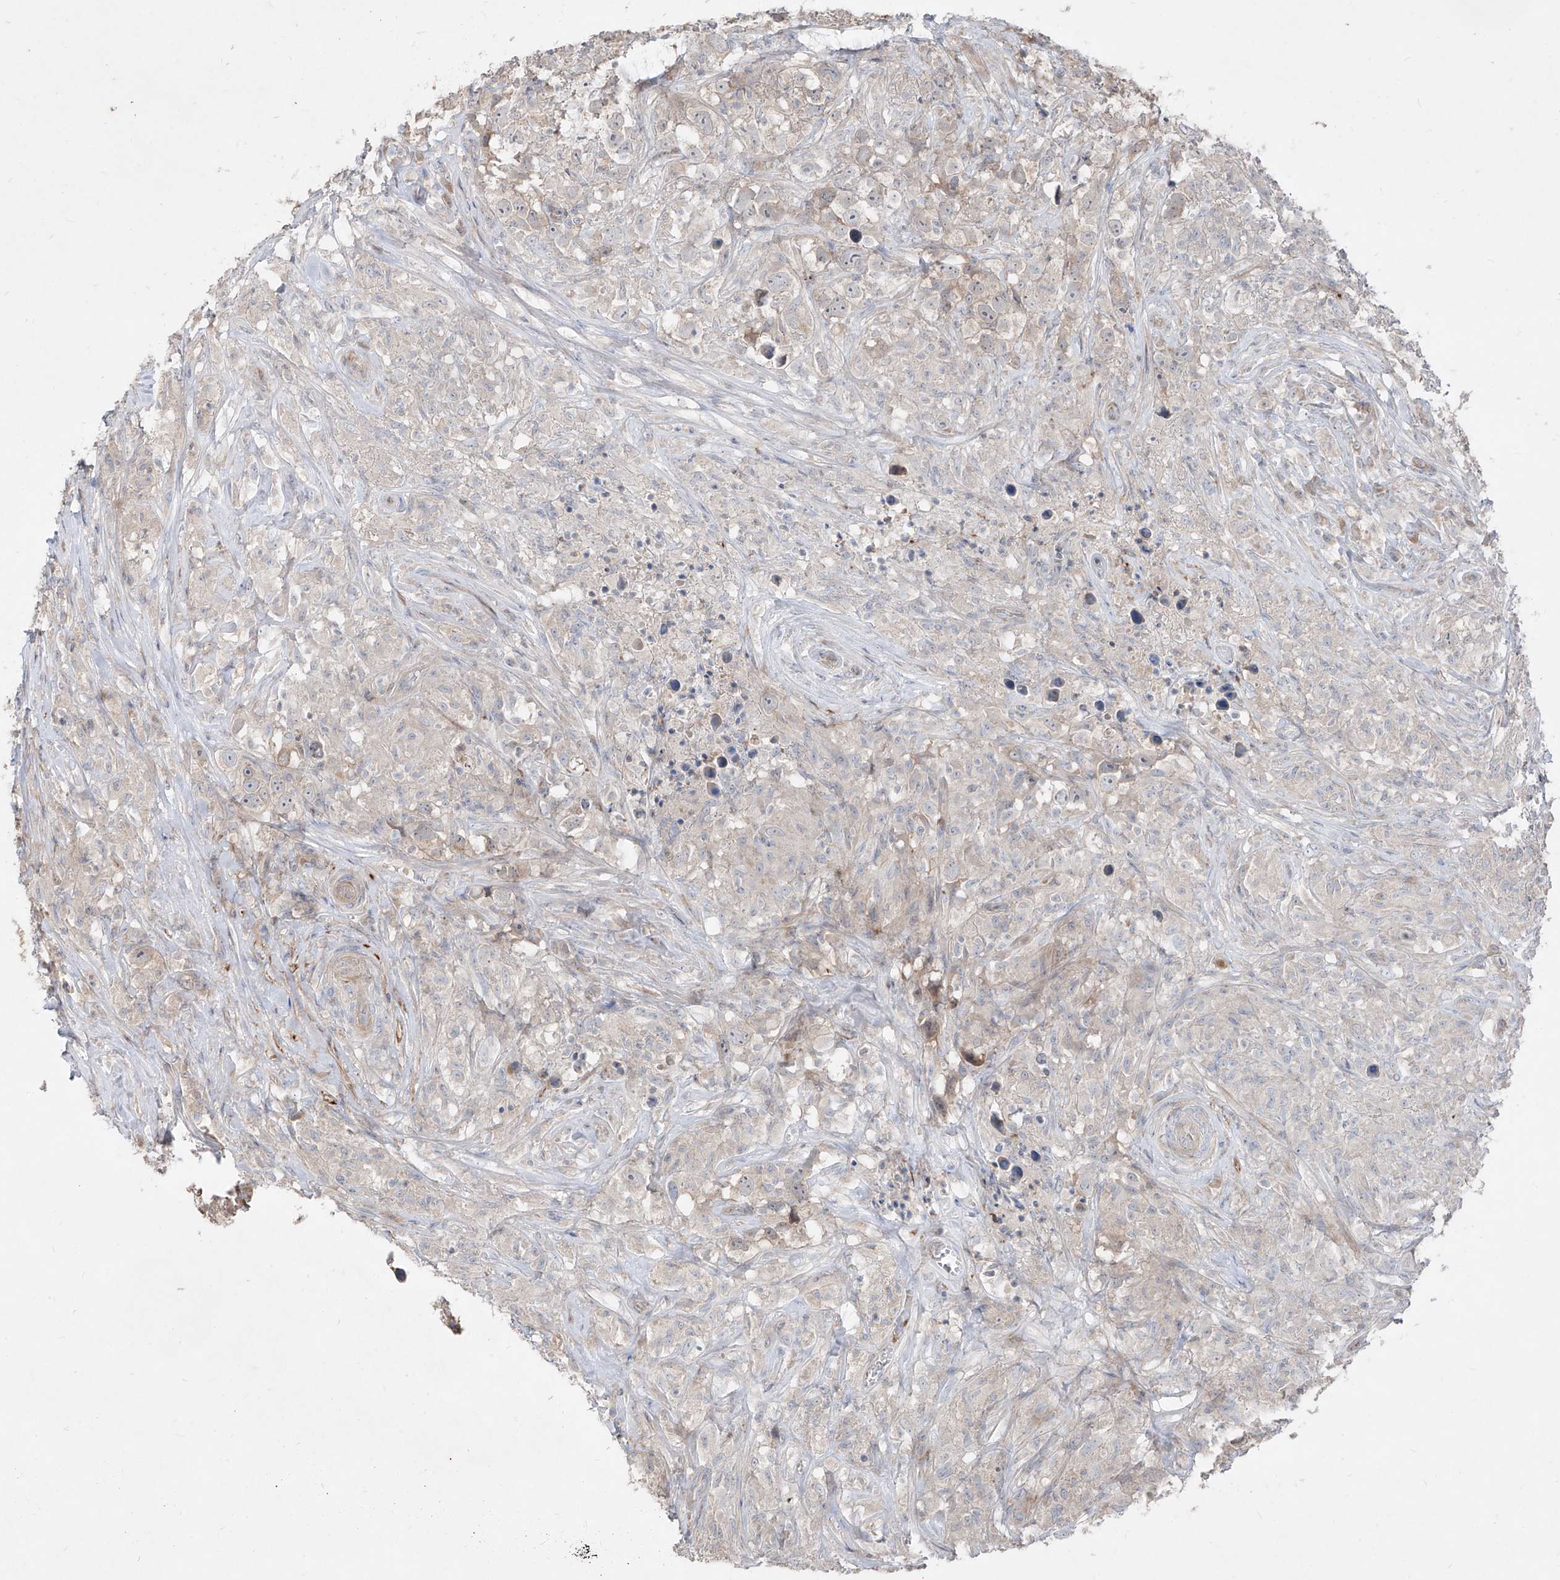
{"staining": {"intensity": "negative", "quantity": "none", "location": "none"}, "tissue": "testis cancer", "cell_type": "Tumor cells", "image_type": "cancer", "snomed": [{"axis": "morphology", "description": "Seminoma, NOS"}, {"axis": "topography", "description": "Testis"}], "caption": "Immunohistochemistry (IHC) image of neoplastic tissue: human testis cancer (seminoma) stained with DAB exhibits no significant protein positivity in tumor cells. Brightfield microscopy of immunohistochemistry (IHC) stained with DAB (3,3'-diaminobenzidine) (brown) and hematoxylin (blue), captured at high magnification.", "gene": "UFD1", "patient": {"sex": "male", "age": 49}}